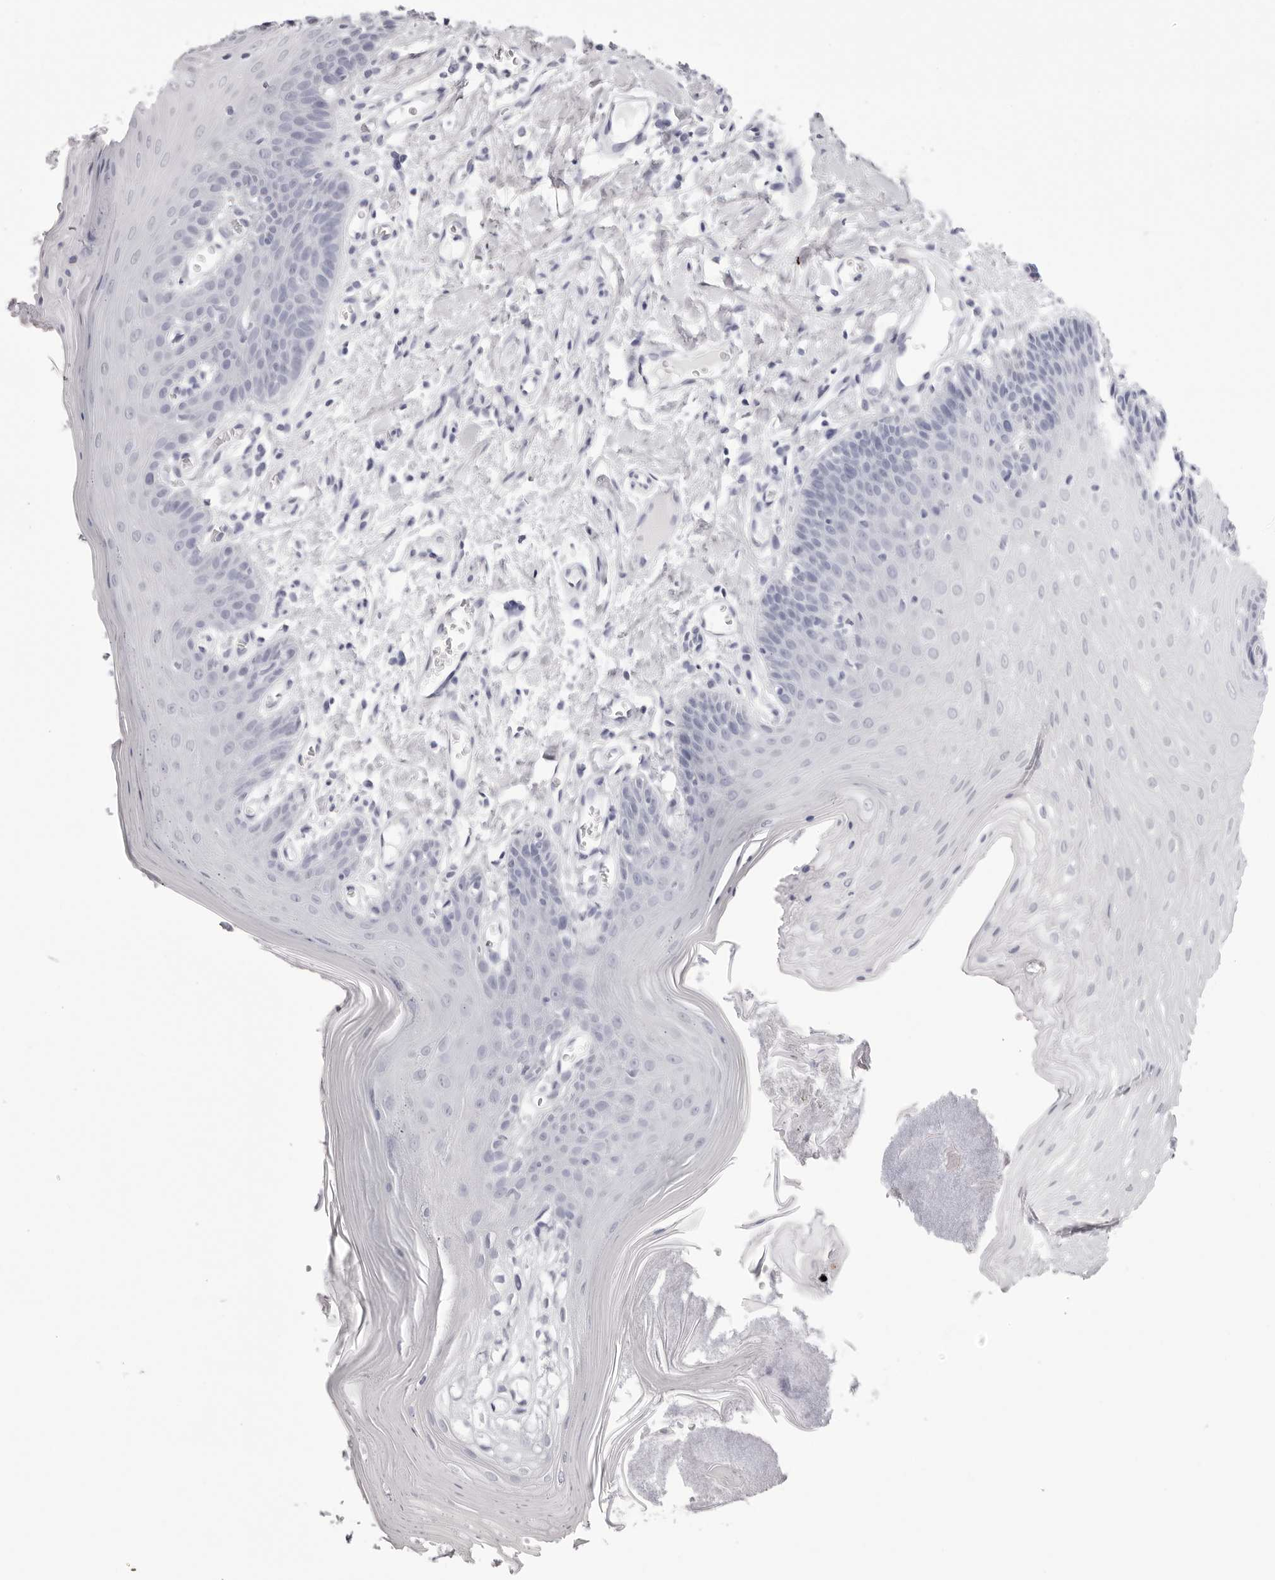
{"staining": {"intensity": "negative", "quantity": "none", "location": "none"}, "tissue": "oral mucosa", "cell_type": "Squamous epithelial cells", "image_type": "normal", "snomed": [{"axis": "morphology", "description": "Normal tissue, NOS"}, {"axis": "morphology", "description": "Squamous cell carcinoma, NOS"}, {"axis": "topography", "description": "Skeletal muscle"}, {"axis": "topography", "description": "Oral tissue"}, {"axis": "topography", "description": "Salivary gland"}, {"axis": "topography", "description": "Head-Neck"}], "caption": "DAB (3,3'-diaminobenzidine) immunohistochemical staining of unremarkable oral mucosa displays no significant expression in squamous epithelial cells.", "gene": "TMOD4", "patient": {"sex": "male", "age": 54}}